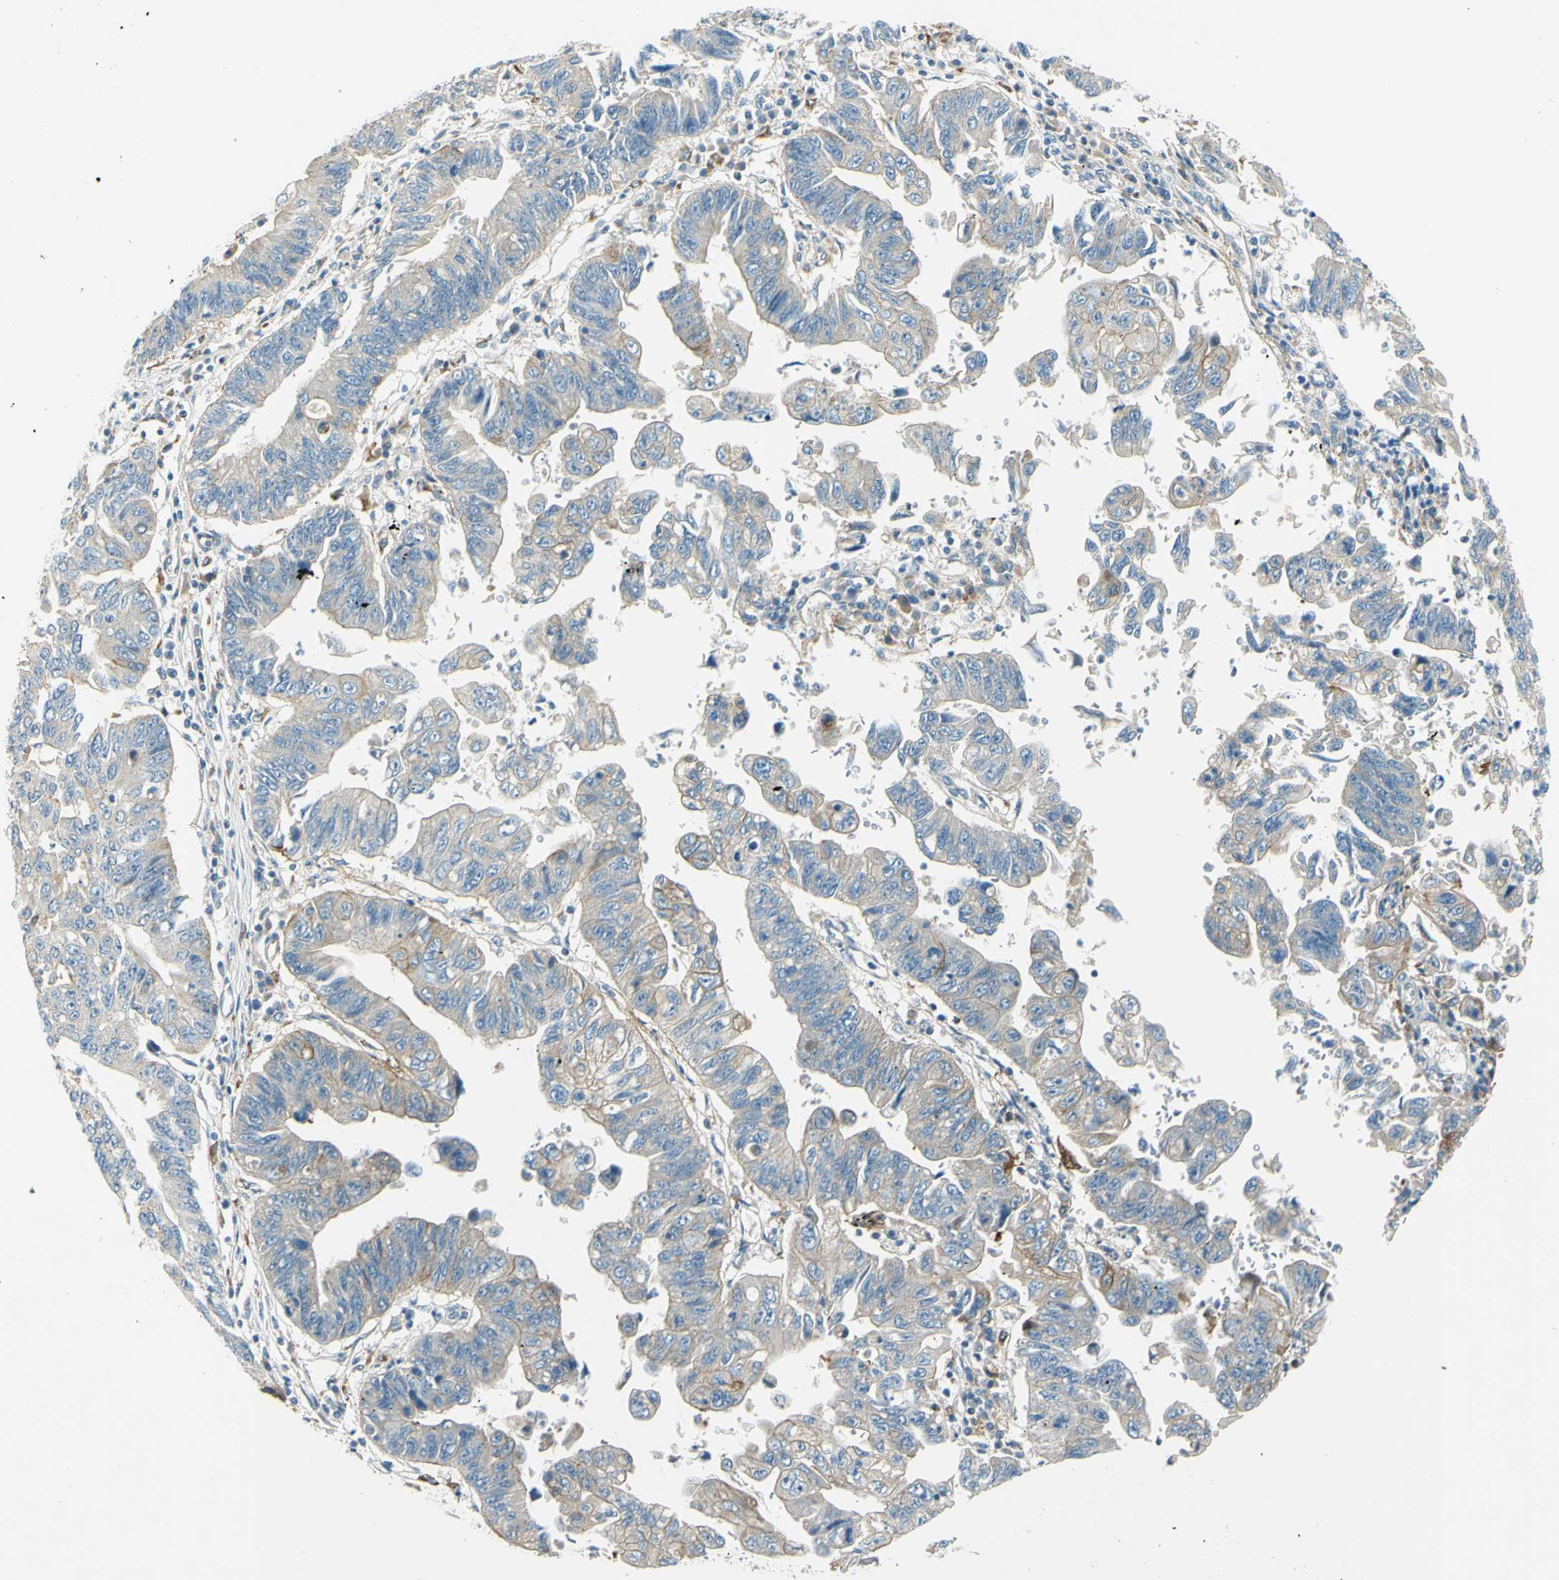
{"staining": {"intensity": "negative", "quantity": "none", "location": "none"}, "tissue": "stomach cancer", "cell_type": "Tumor cells", "image_type": "cancer", "snomed": [{"axis": "morphology", "description": "Adenocarcinoma, NOS"}, {"axis": "topography", "description": "Stomach"}], "caption": "Immunohistochemical staining of stomach cancer (adenocarcinoma) shows no significant expression in tumor cells.", "gene": "LAMA3", "patient": {"sex": "male", "age": 59}}